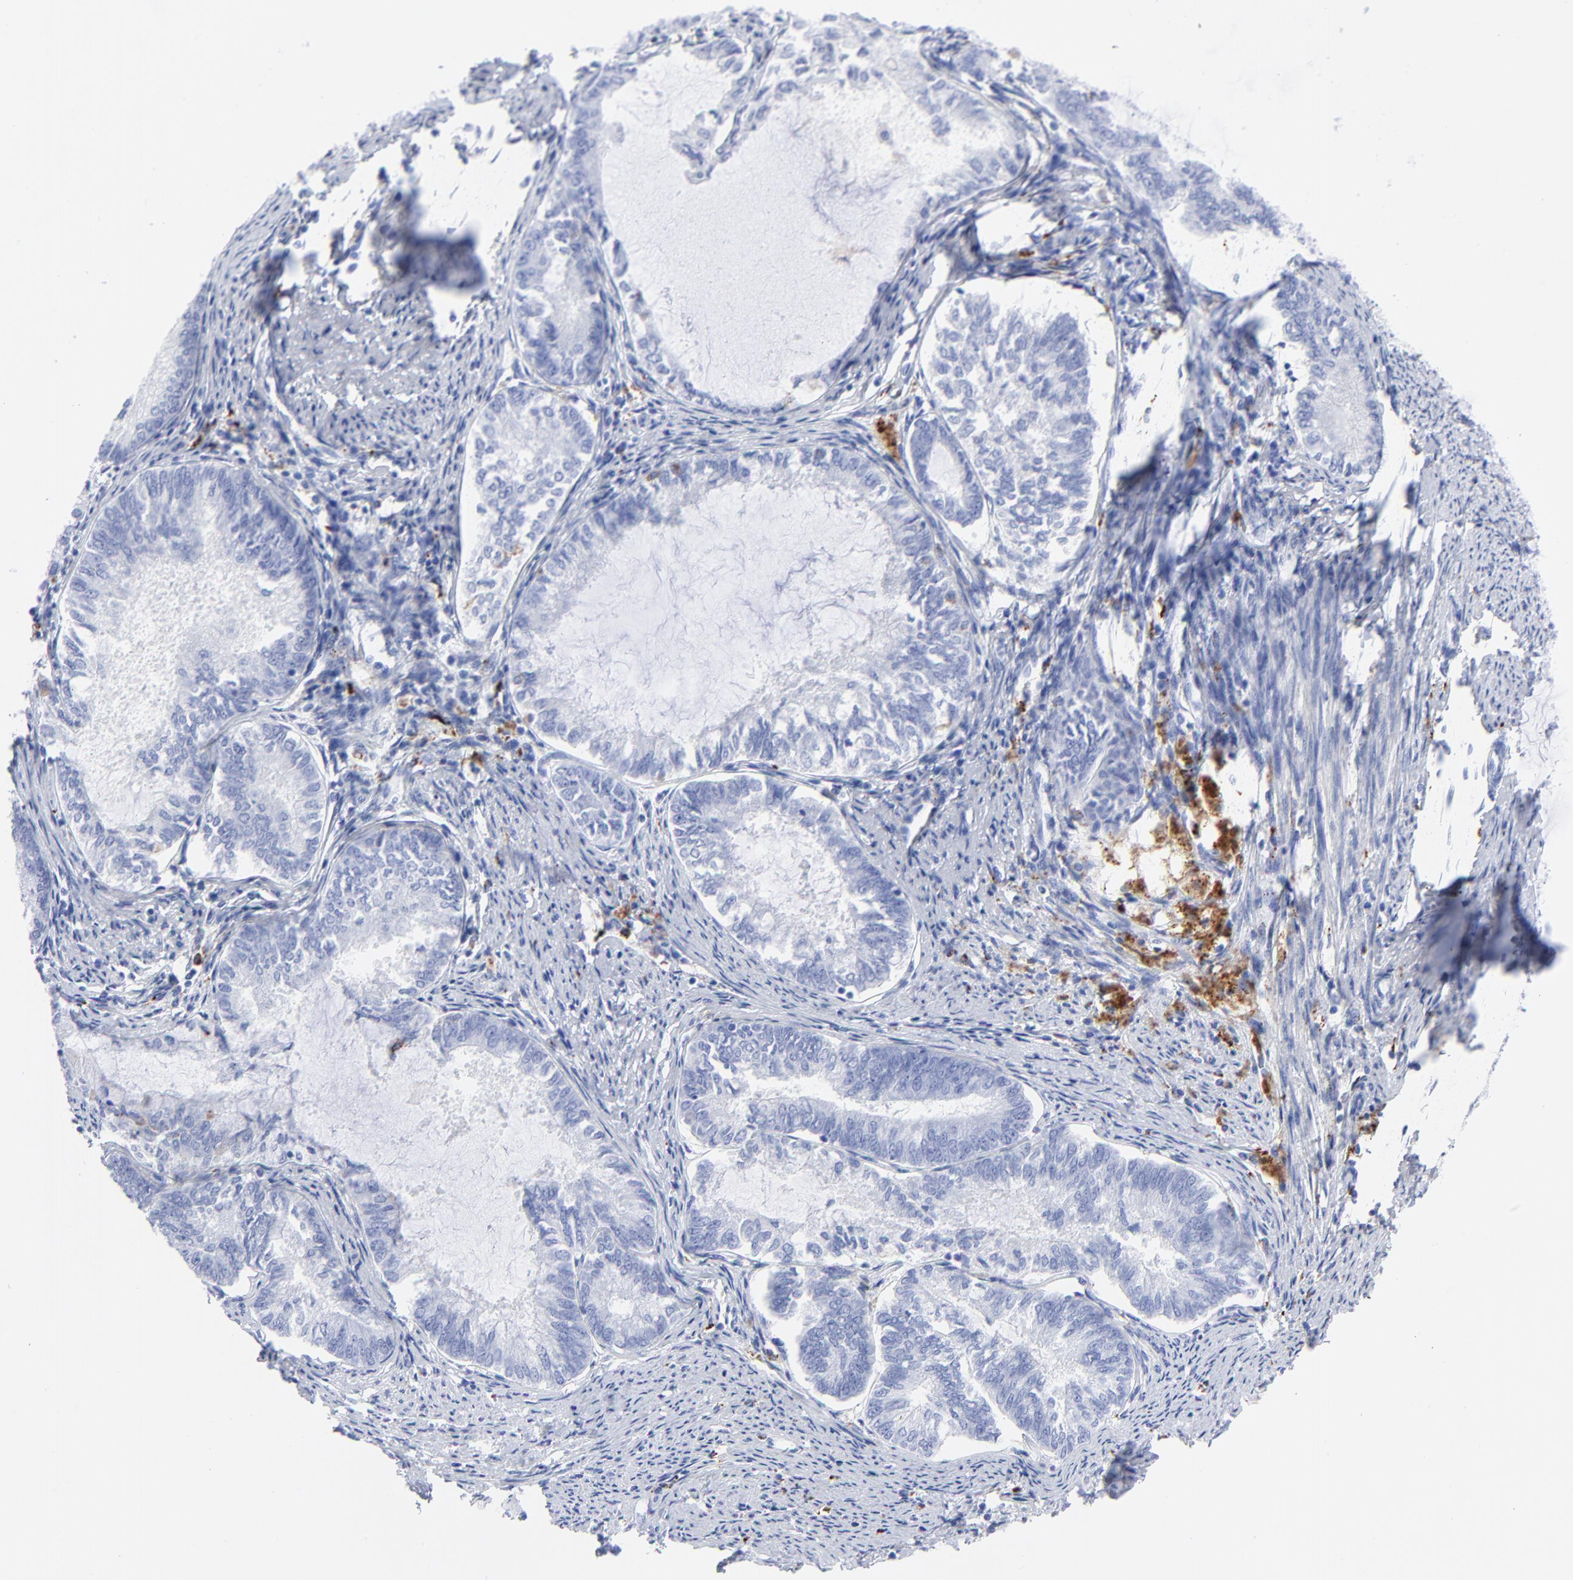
{"staining": {"intensity": "negative", "quantity": "none", "location": "none"}, "tissue": "endometrial cancer", "cell_type": "Tumor cells", "image_type": "cancer", "snomed": [{"axis": "morphology", "description": "Adenocarcinoma, NOS"}, {"axis": "topography", "description": "Endometrium"}], "caption": "A histopathology image of endometrial adenocarcinoma stained for a protein shows no brown staining in tumor cells.", "gene": "CPVL", "patient": {"sex": "female", "age": 86}}